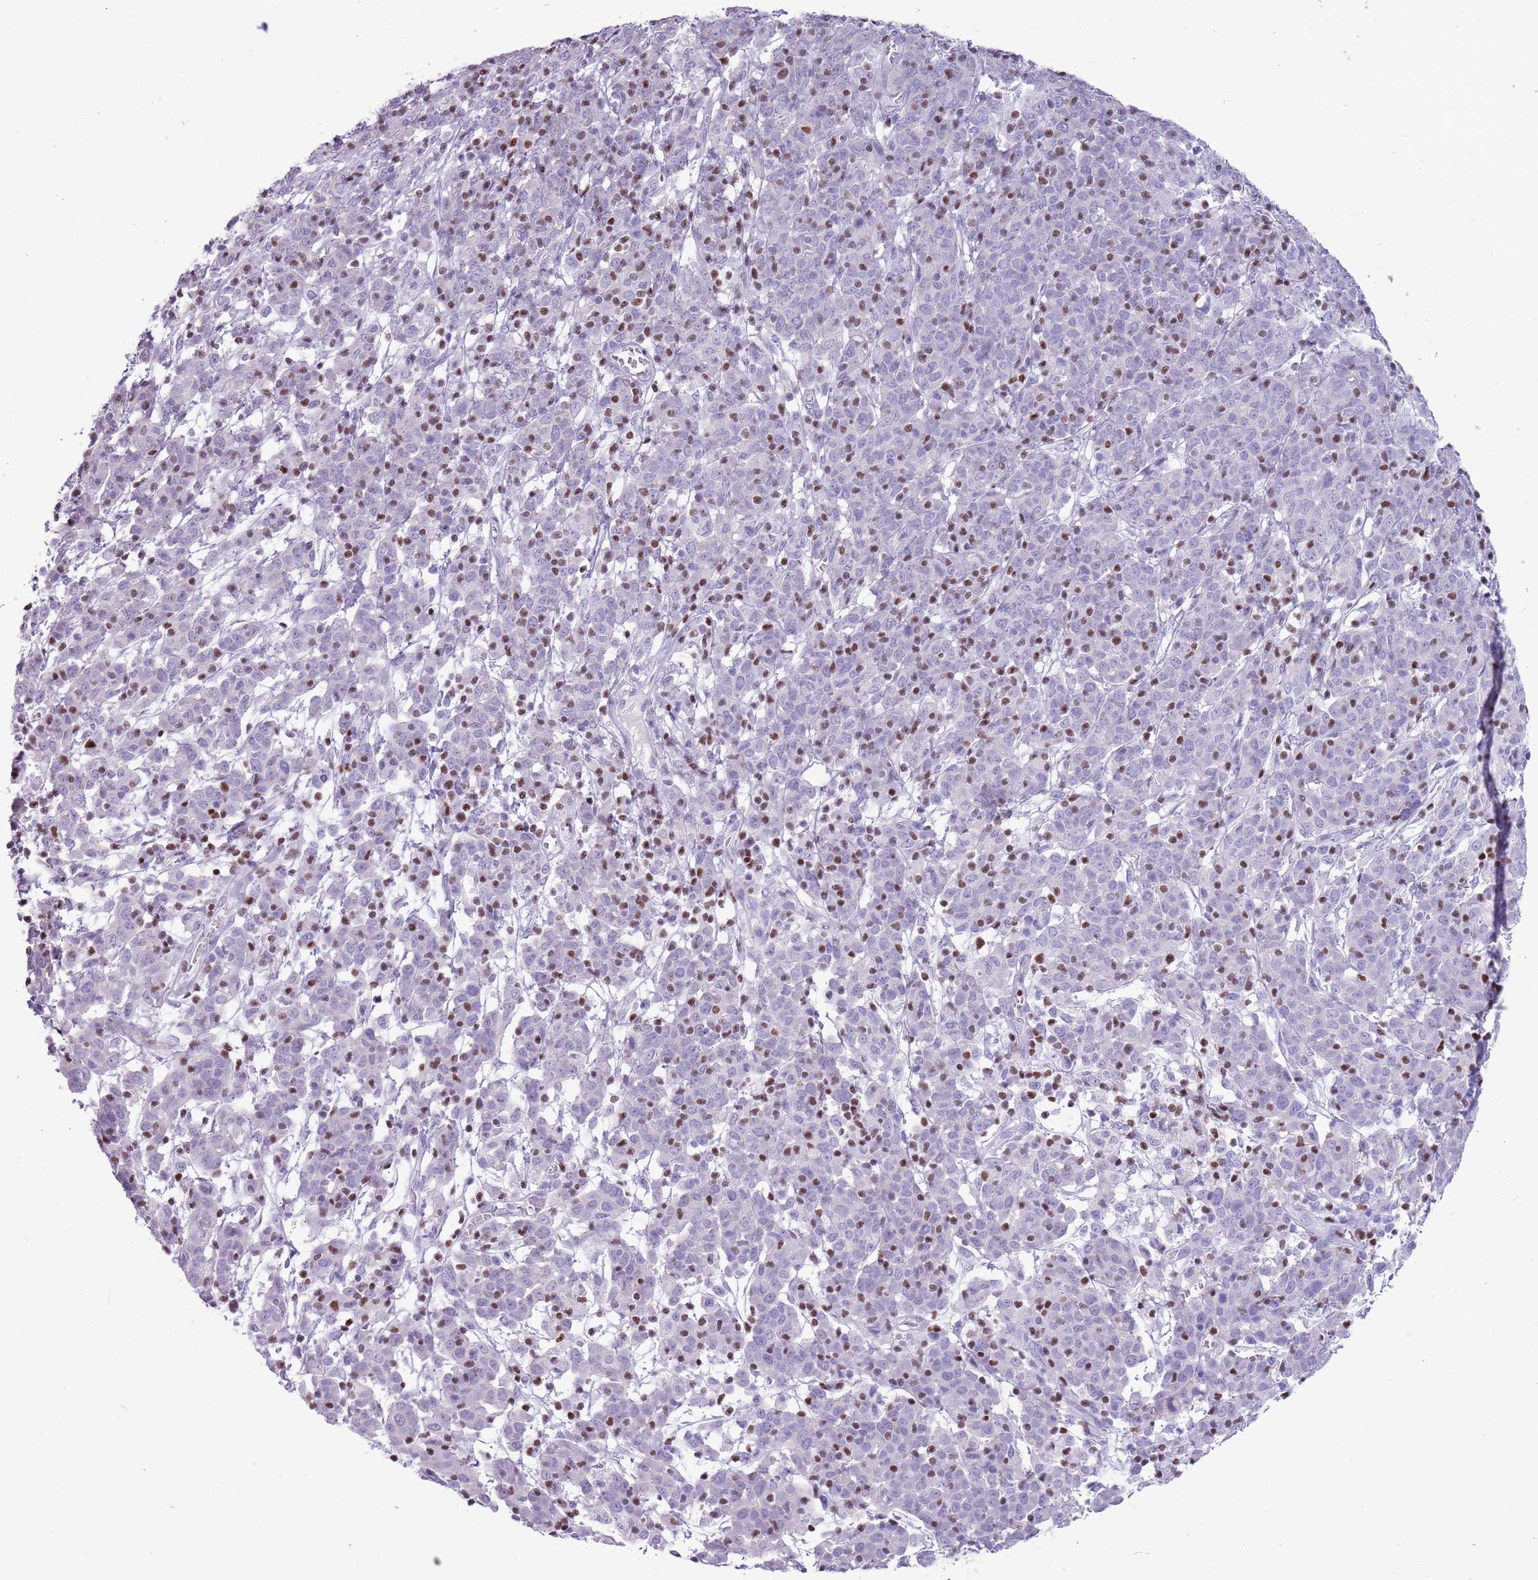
{"staining": {"intensity": "negative", "quantity": "none", "location": "none"}, "tissue": "cervical cancer", "cell_type": "Tumor cells", "image_type": "cancer", "snomed": [{"axis": "morphology", "description": "Squamous cell carcinoma, NOS"}, {"axis": "topography", "description": "Cervix"}], "caption": "A histopathology image of squamous cell carcinoma (cervical) stained for a protein demonstrates no brown staining in tumor cells.", "gene": "BCL11B", "patient": {"sex": "female", "age": 67}}